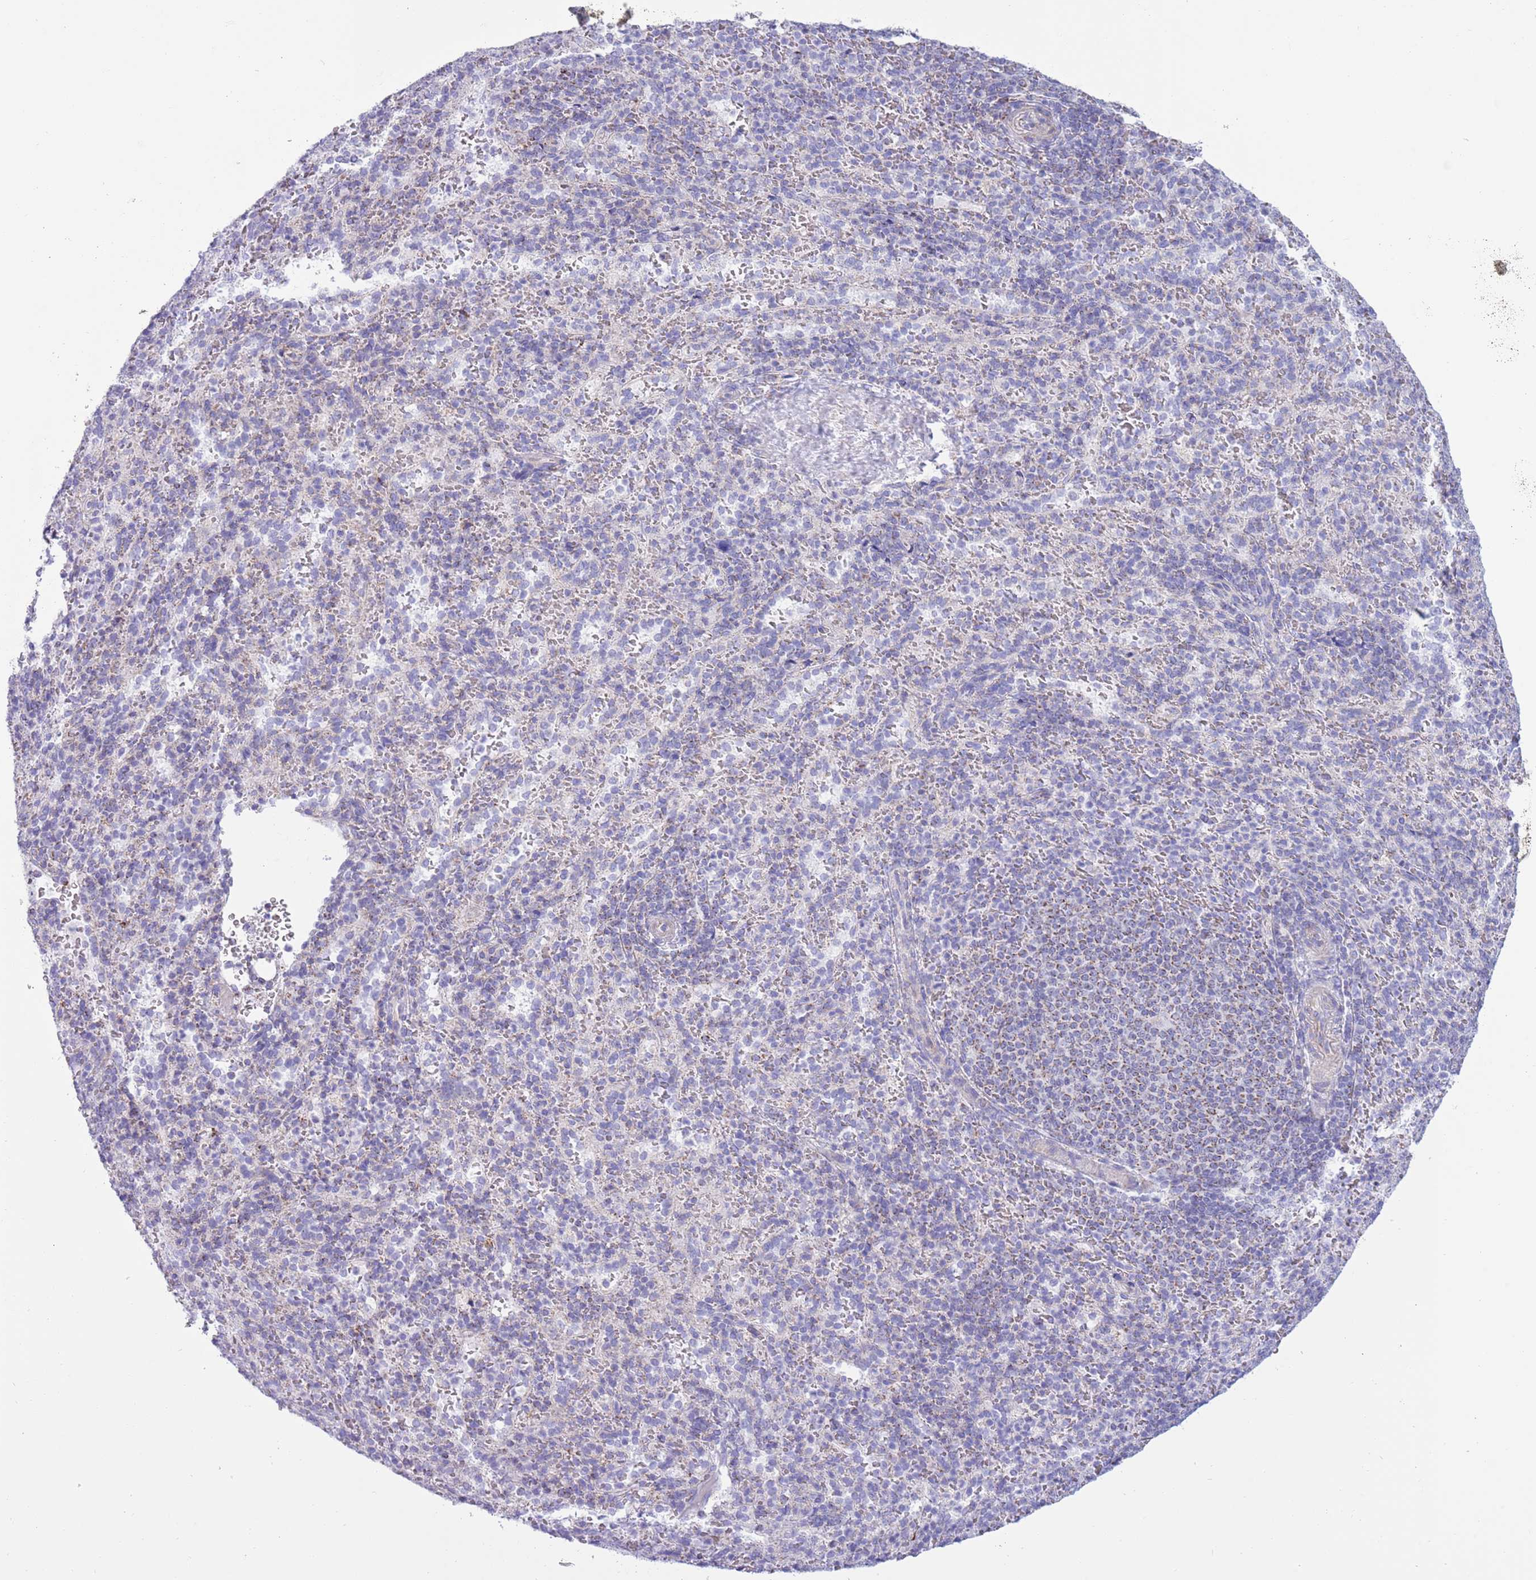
{"staining": {"intensity": "negative", "quantity": "none", "location": "none"}, "tissue": "spleen", "cell_type": "Cells in red pulp", "image_type": "normal", "snomed": [{"axis": "morphology", "description": "Normal tissue, NOS"}, {"axis": "topography", "description": "Spleen"}], "caption": "High power microscopy photomicrograph of an immunohistochemistry image of unremarkable spleen, revealing no significant positivity in cells in red pulp. (DAB immunohistochemistry, high magnification).", "gene": "MOCOS", "patient": {"sex": "female", "age": 21}}